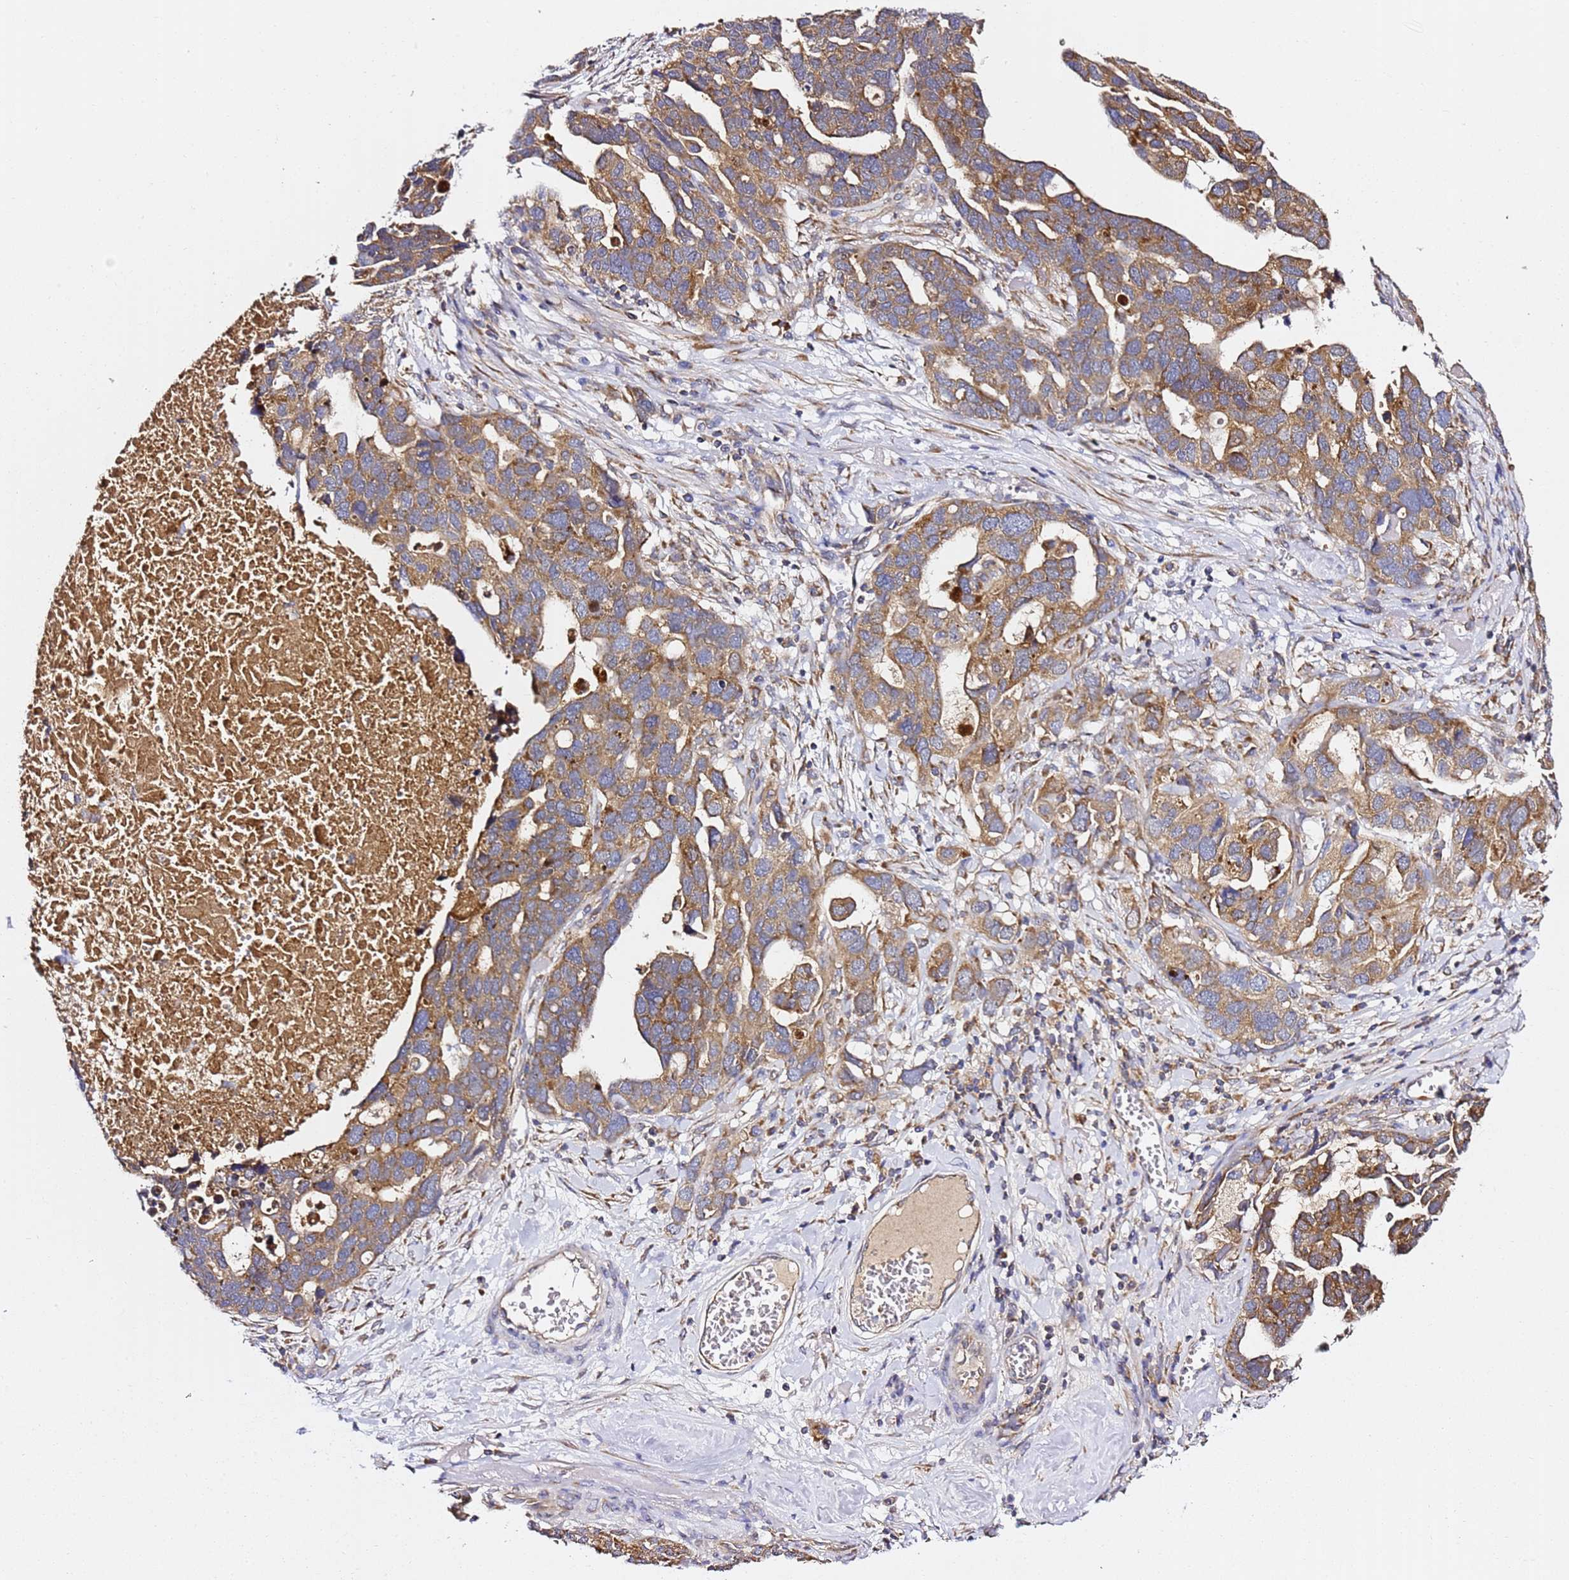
{"staining": {"intensity": "moderate", "quantity": ">75%", "location": "cytoplasmic/membranous"}, "tissue": "ovarian cancer", "cell_type": "Tumor cells", "image_type": "cancer", "snomed": [{"axis": "morphology", "description": "Cystadenocarcinoma, serous, NOS"}, {"axis": "topography", "description": "Ovary"}], "caption": "Immunohistochemical staining of human ovarian serous cystadenocarcinoma displays moderate cytoplasmic/membranous protein expression in approximately >75% of tumor cells.", "gene": "C19orf12", "patient": {"sex": "female", "age": 54}}